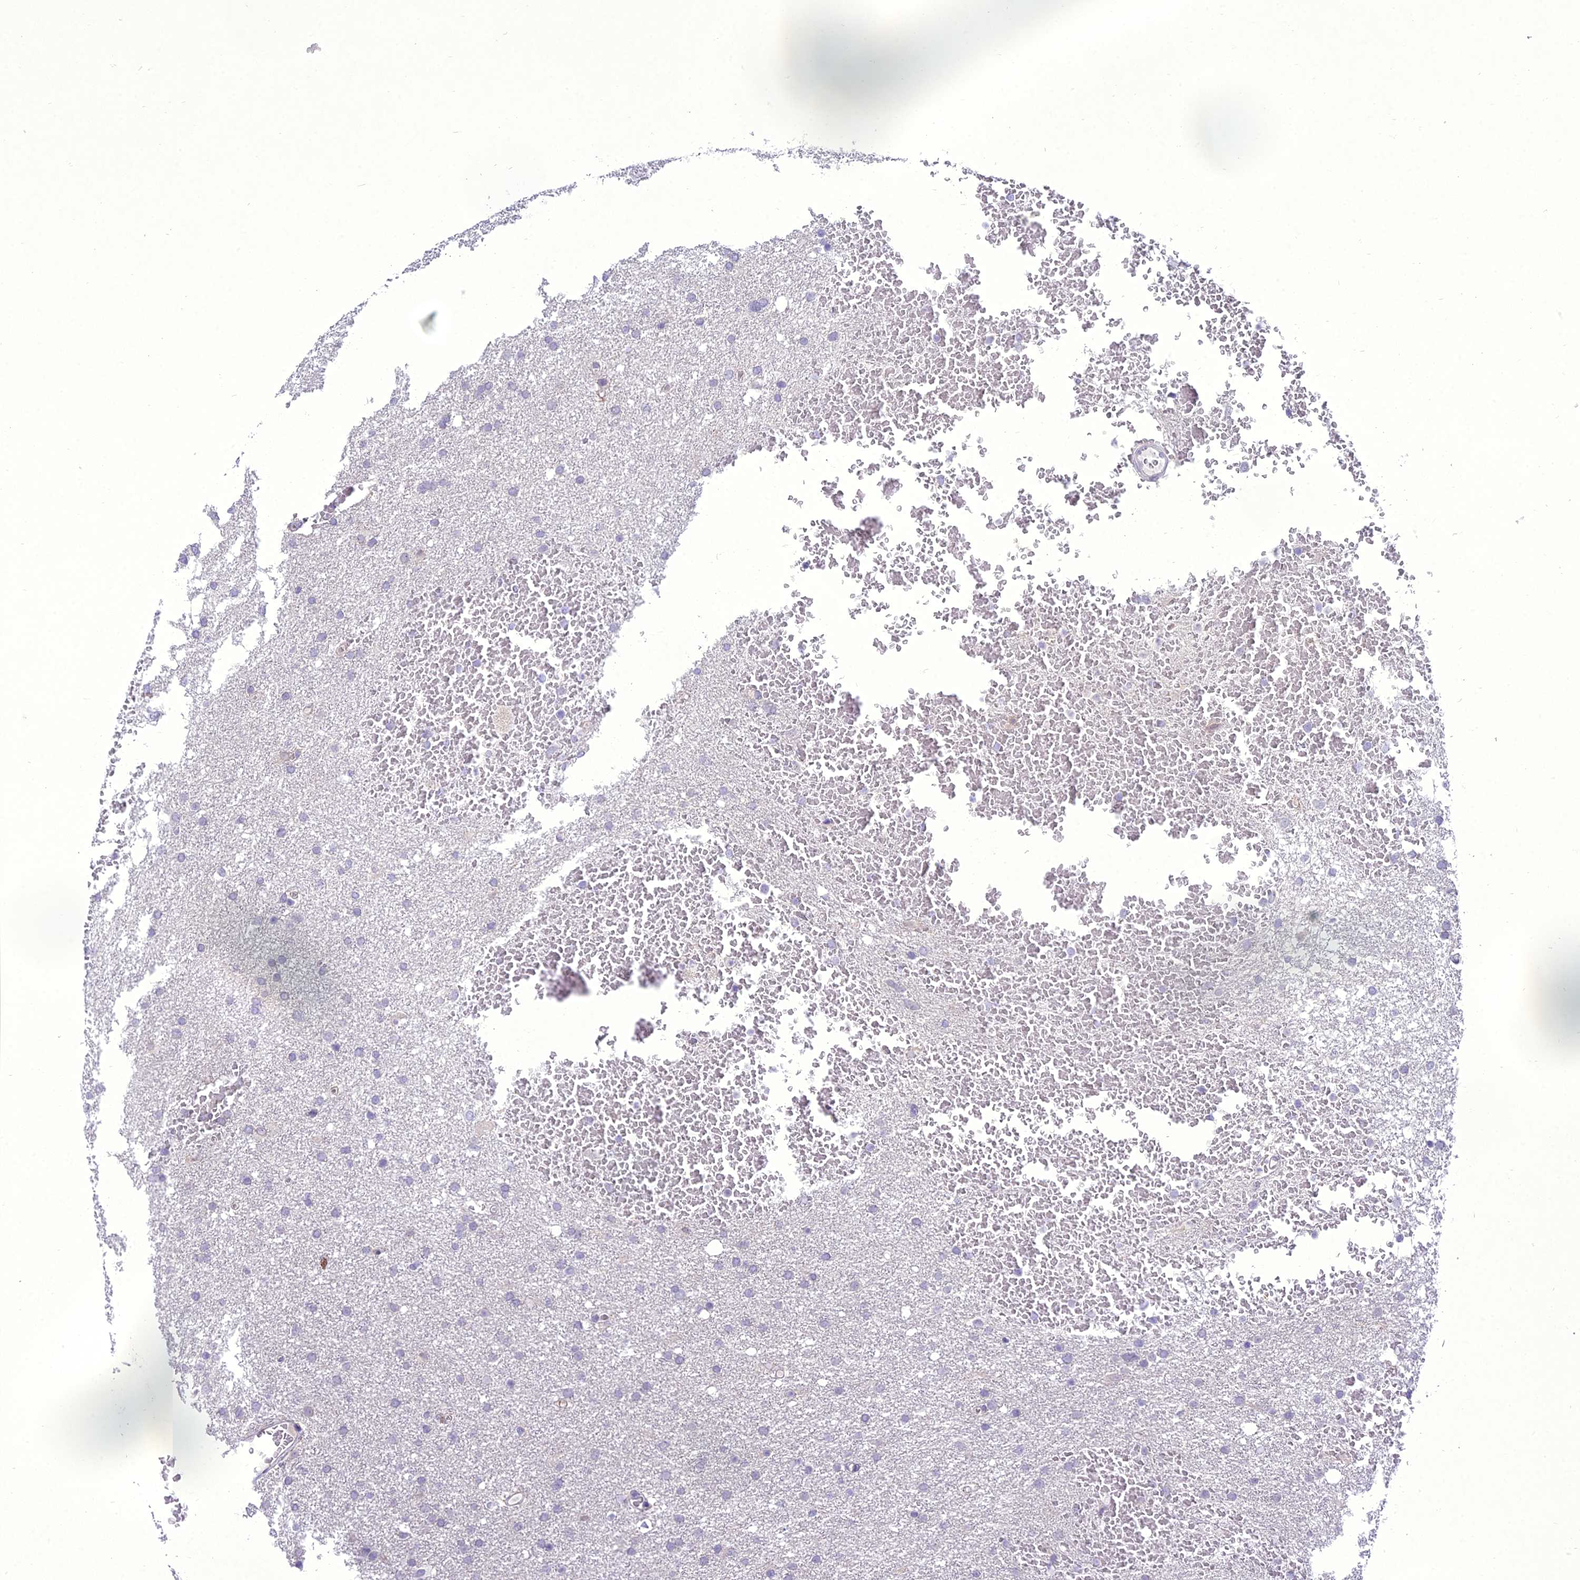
{"staining": {"intensity": "negative", "quantity": "none", "location": "none"}, "tissue": "glioma", "cell_type": "Tumor cells", "image_type": "cancer", "snomed": [{"axis": "morphology", "description": "Glioma, malignant, High grade"}, {"axis": "topography", "description": "Cerebral cortex"}], "caption": "High power microscopy photomicrograph of an immunohistochemistry (IHC) micrograph of glioma, revealing no significant expression in tumor cells. Brightfield microscopy of IHC stained with DAB (3,3'-diaminobenzidine) (brown) and hematoxylin (blue), captured at high magnification.", "gene": "NEURL2", "patient": {"sex": "female", "age": 36}}